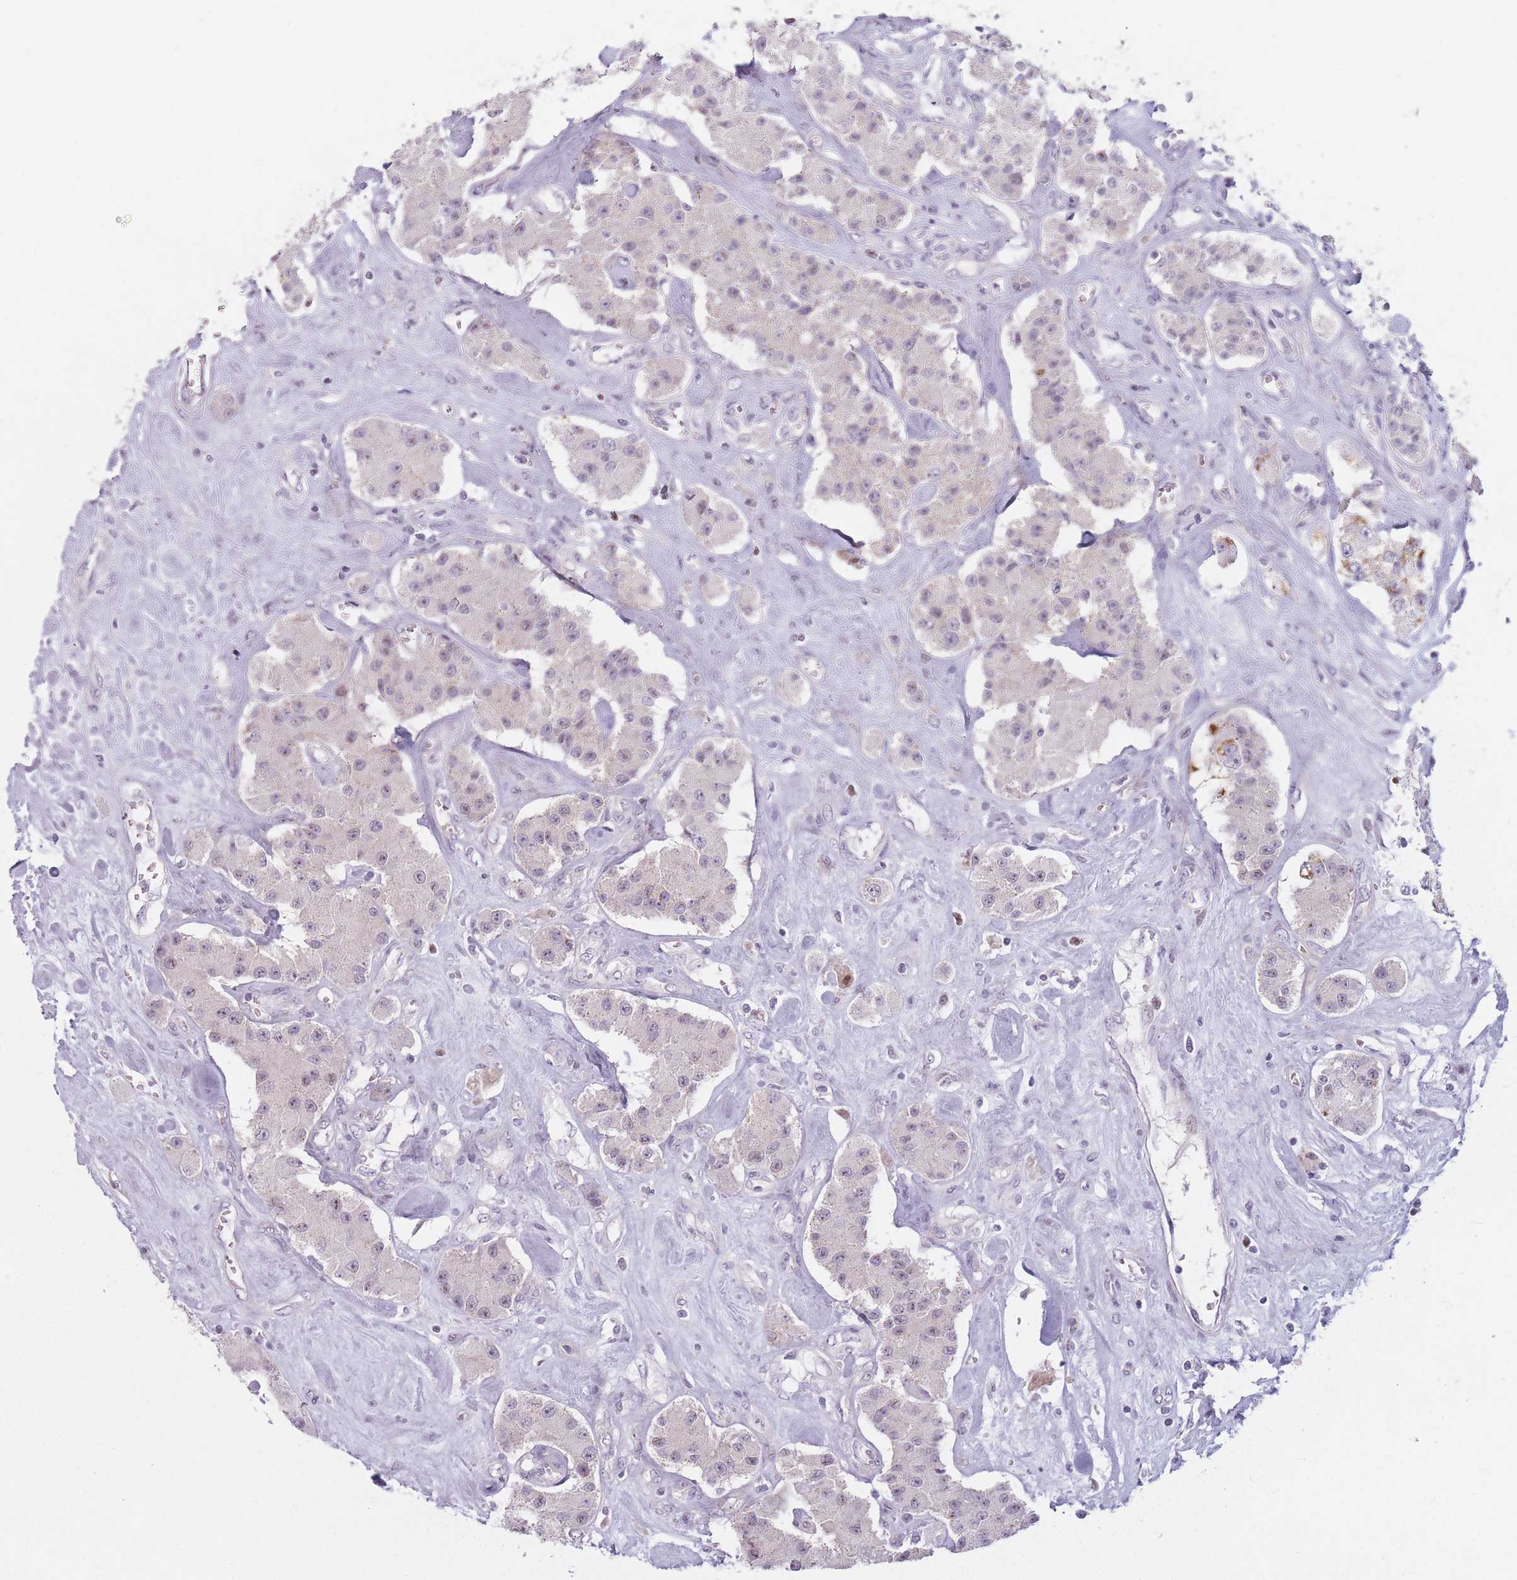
{"staining": {"intensity": "weak", "quantity": "25%-75%", "location": "nuclear"}, "tissue": "carcinoid", "cell_type": "Tumor cells", "image_type": "cancer", "snomed": [{"axis": "morphology", "description": "Carcinoid, malignant, NOS"}, {"axis": "topography", "description": "Pancreas"}], "caption": "Immunohistochemical staining of human carcinoid exhibits weak nuclear protein staining in about 25%-75% of tumor cells. The protein is shown in brown color, while the nuclei are stained blue.", "gene": "ZNF439", "patient": {"sex": "male", "age": 41}}